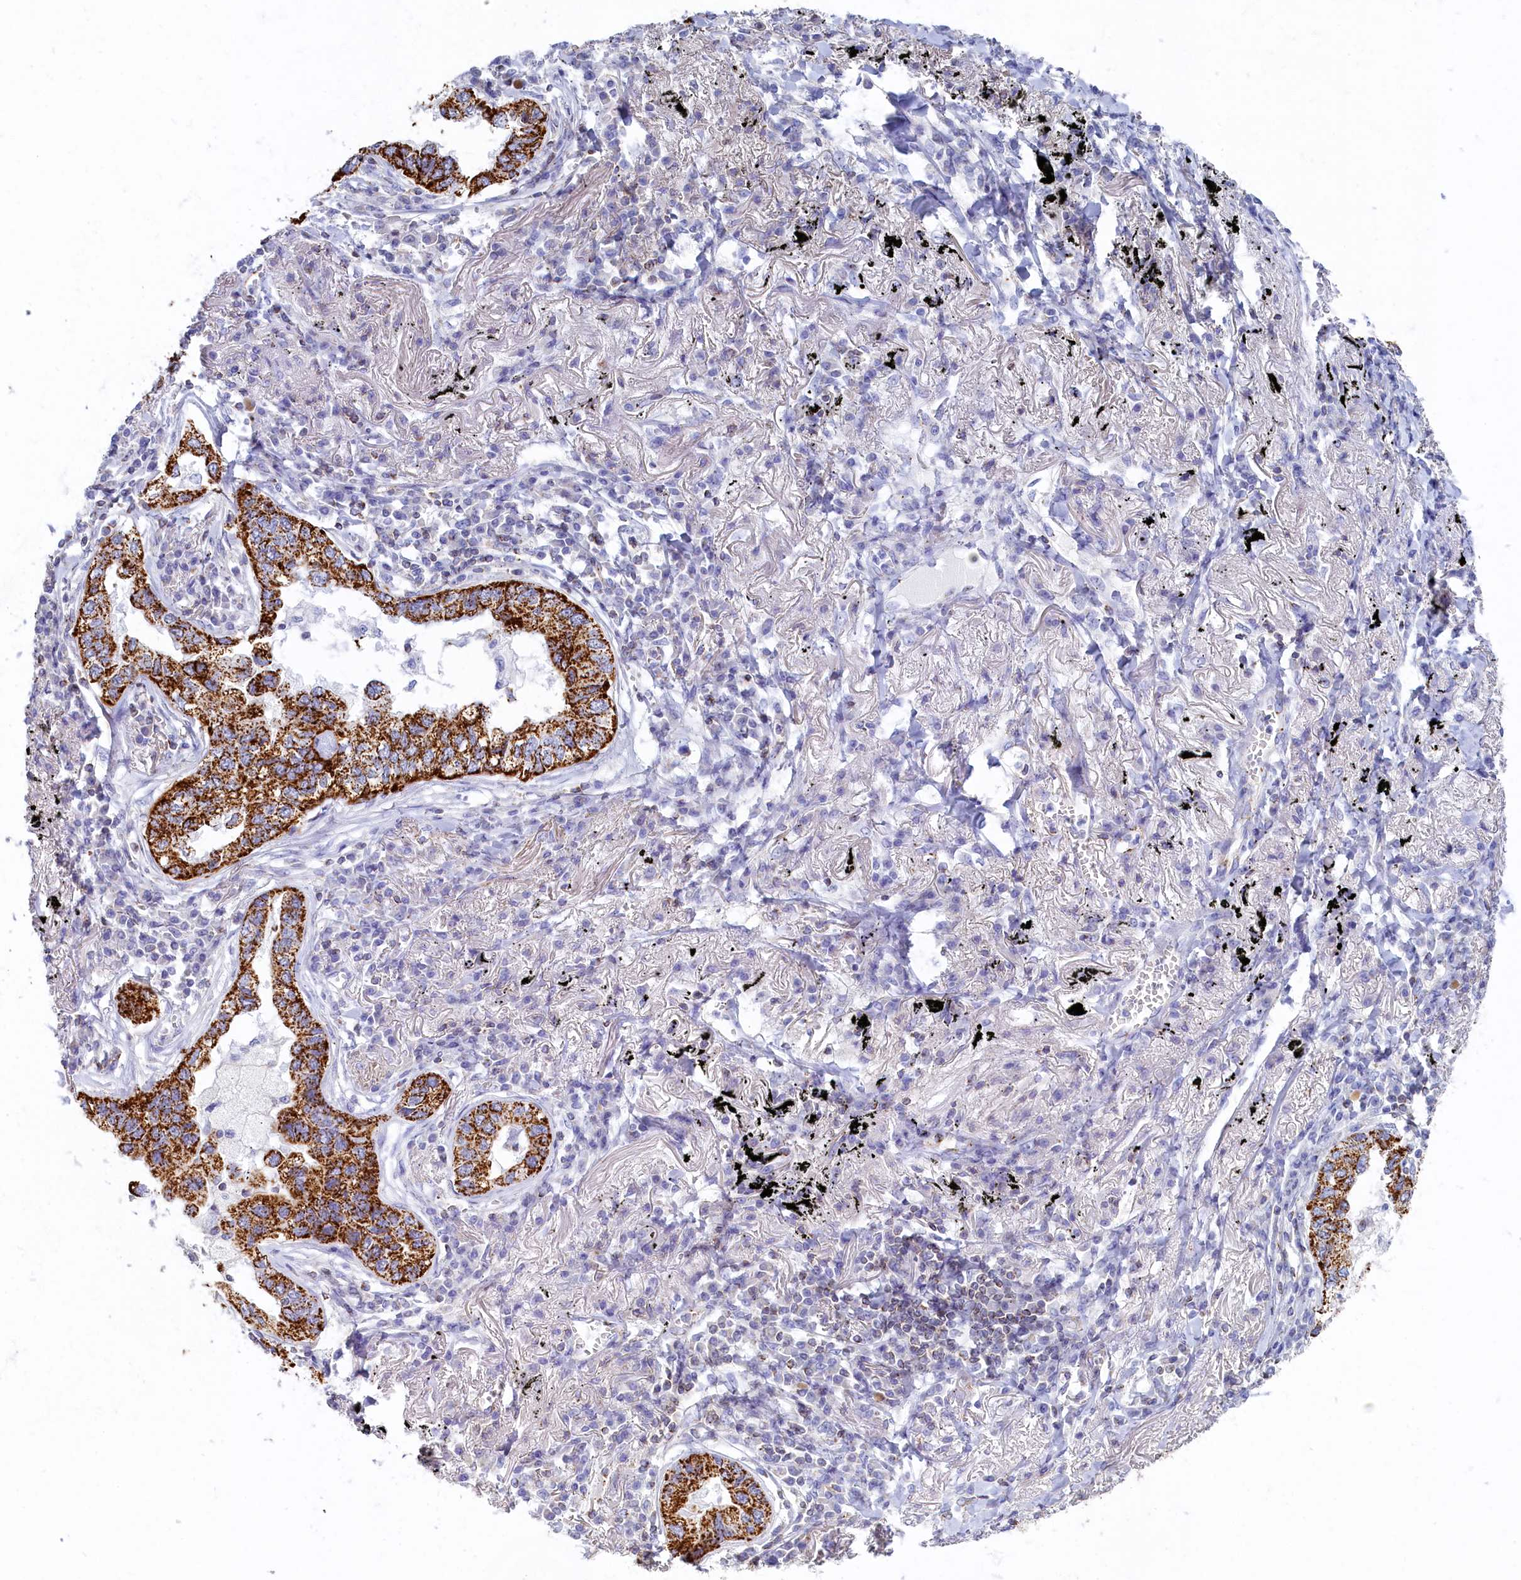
{"staining": {"intensity": "strong", "quantity": ">75%", "location": "cytoplasmic/membranous"}, "tissue": "lung cancer", "cell_type": "Tumor cells", "image_type": "cancer", "snomed": [{"axis": "morphology", "description": "Adenocarcinoma, NOS"}, {"axis": "topography", "description": "Lung"}], "caption": "The photomicrograph shows immunohistochemical staining of adenocarcinoma (lung). There is strong cytoplasmic/membranous positivity is identified in about >75% of tumor cells.", "gene": "OCIAD2", "patient": {"sex": "male", "age": 65}}